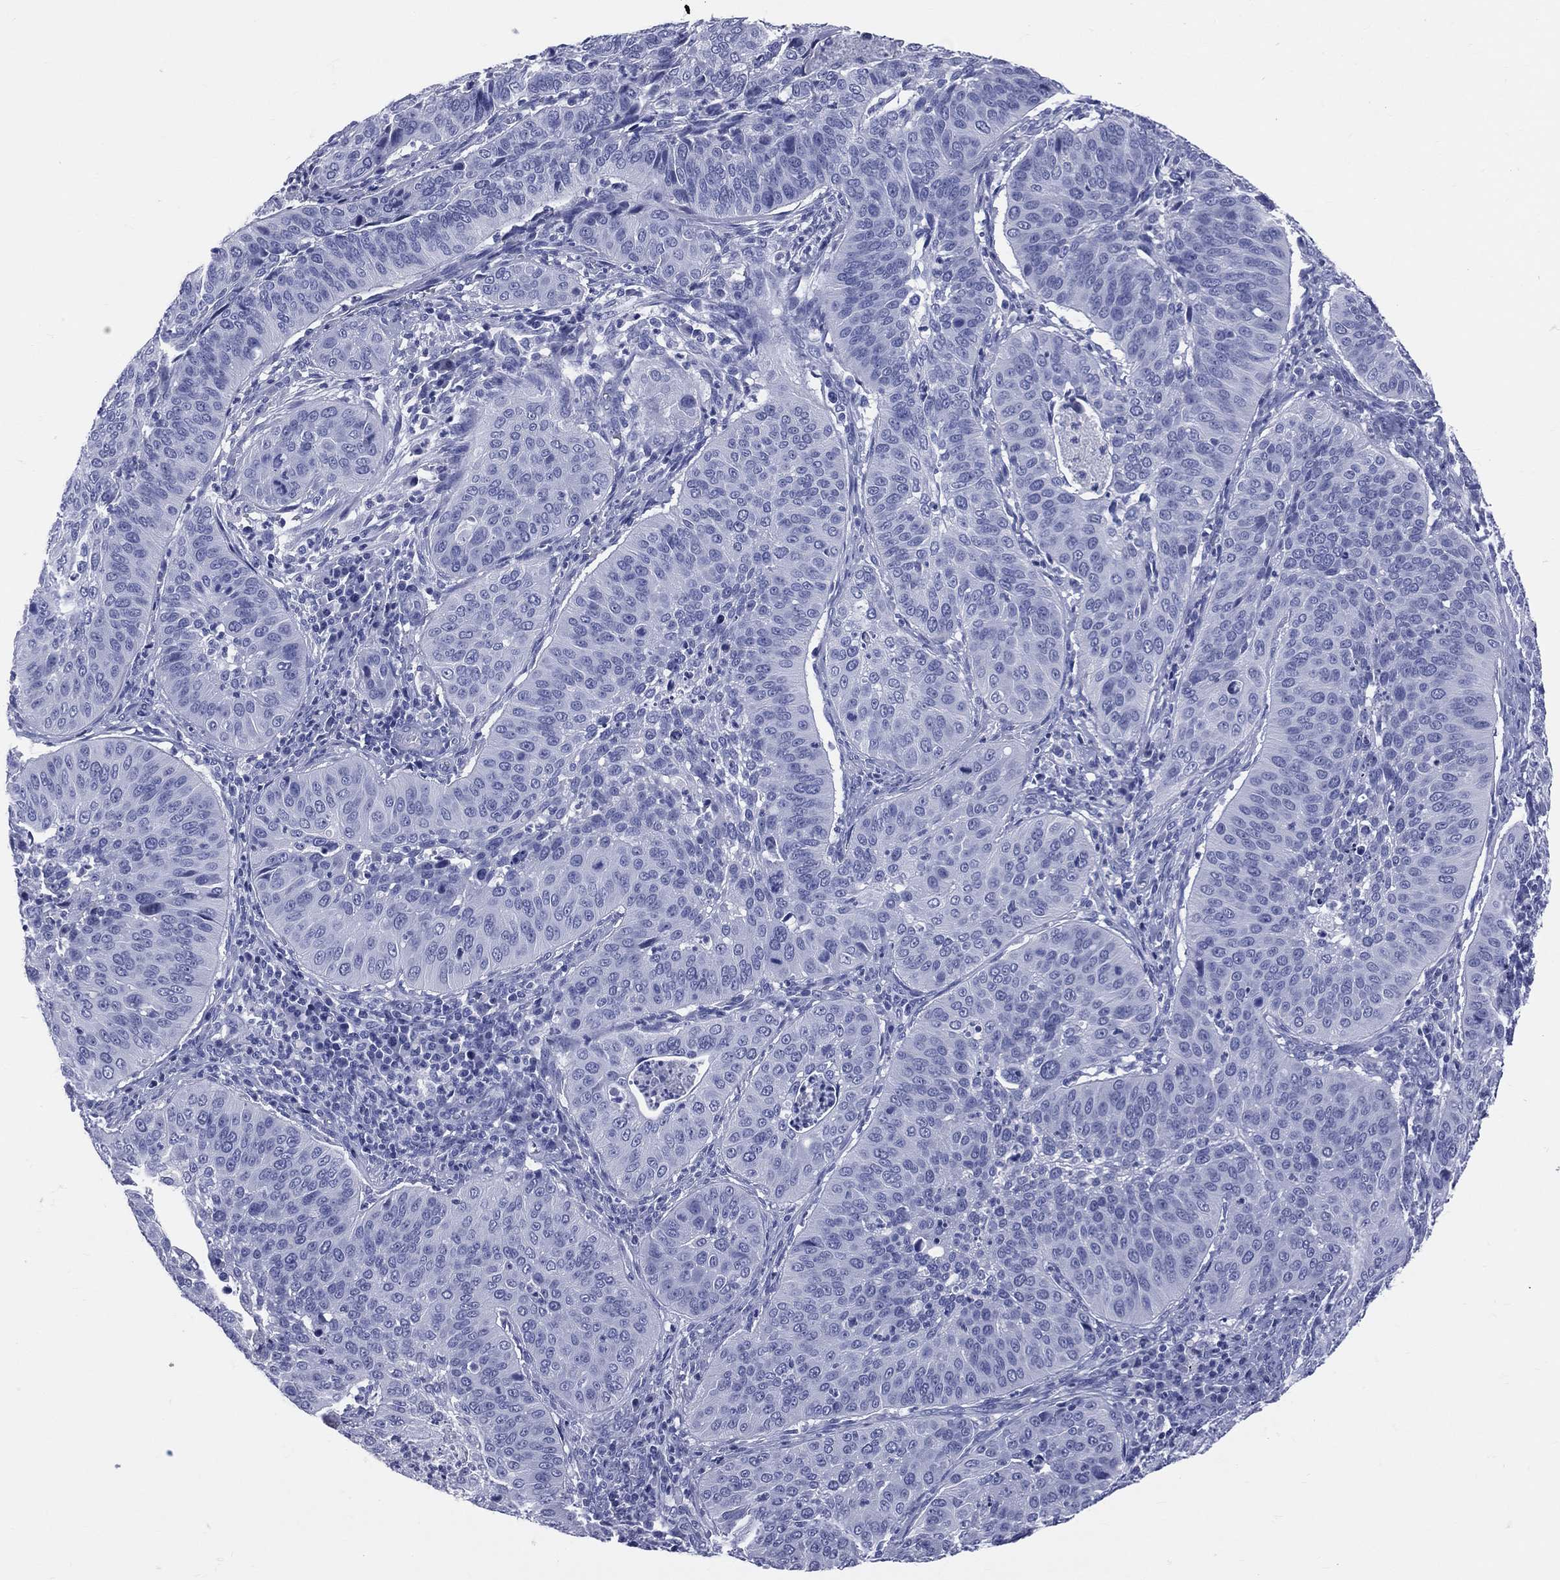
{"staining": {"intensity": "negative", "quantity": "none", "location": "none"}, "tissue": "cervical cancer", "cell_type": "Tumor cells", "image_type": "cancer", "snomed": [{"axis": "morphology", "description": "Normal tissue, NOS"}, {"axis": "morphology", "description": "Squamous cell carcinoma, NOS"}, {"axis": "topography", "description": "Cervix"}], "caption": "The IHC histopathology image has no significant expression in tumor cells of squamous cell carcinoma (cervical) tissue.", "gene": "CYLC1", "patient": {"sex": "female", "age": 39}}